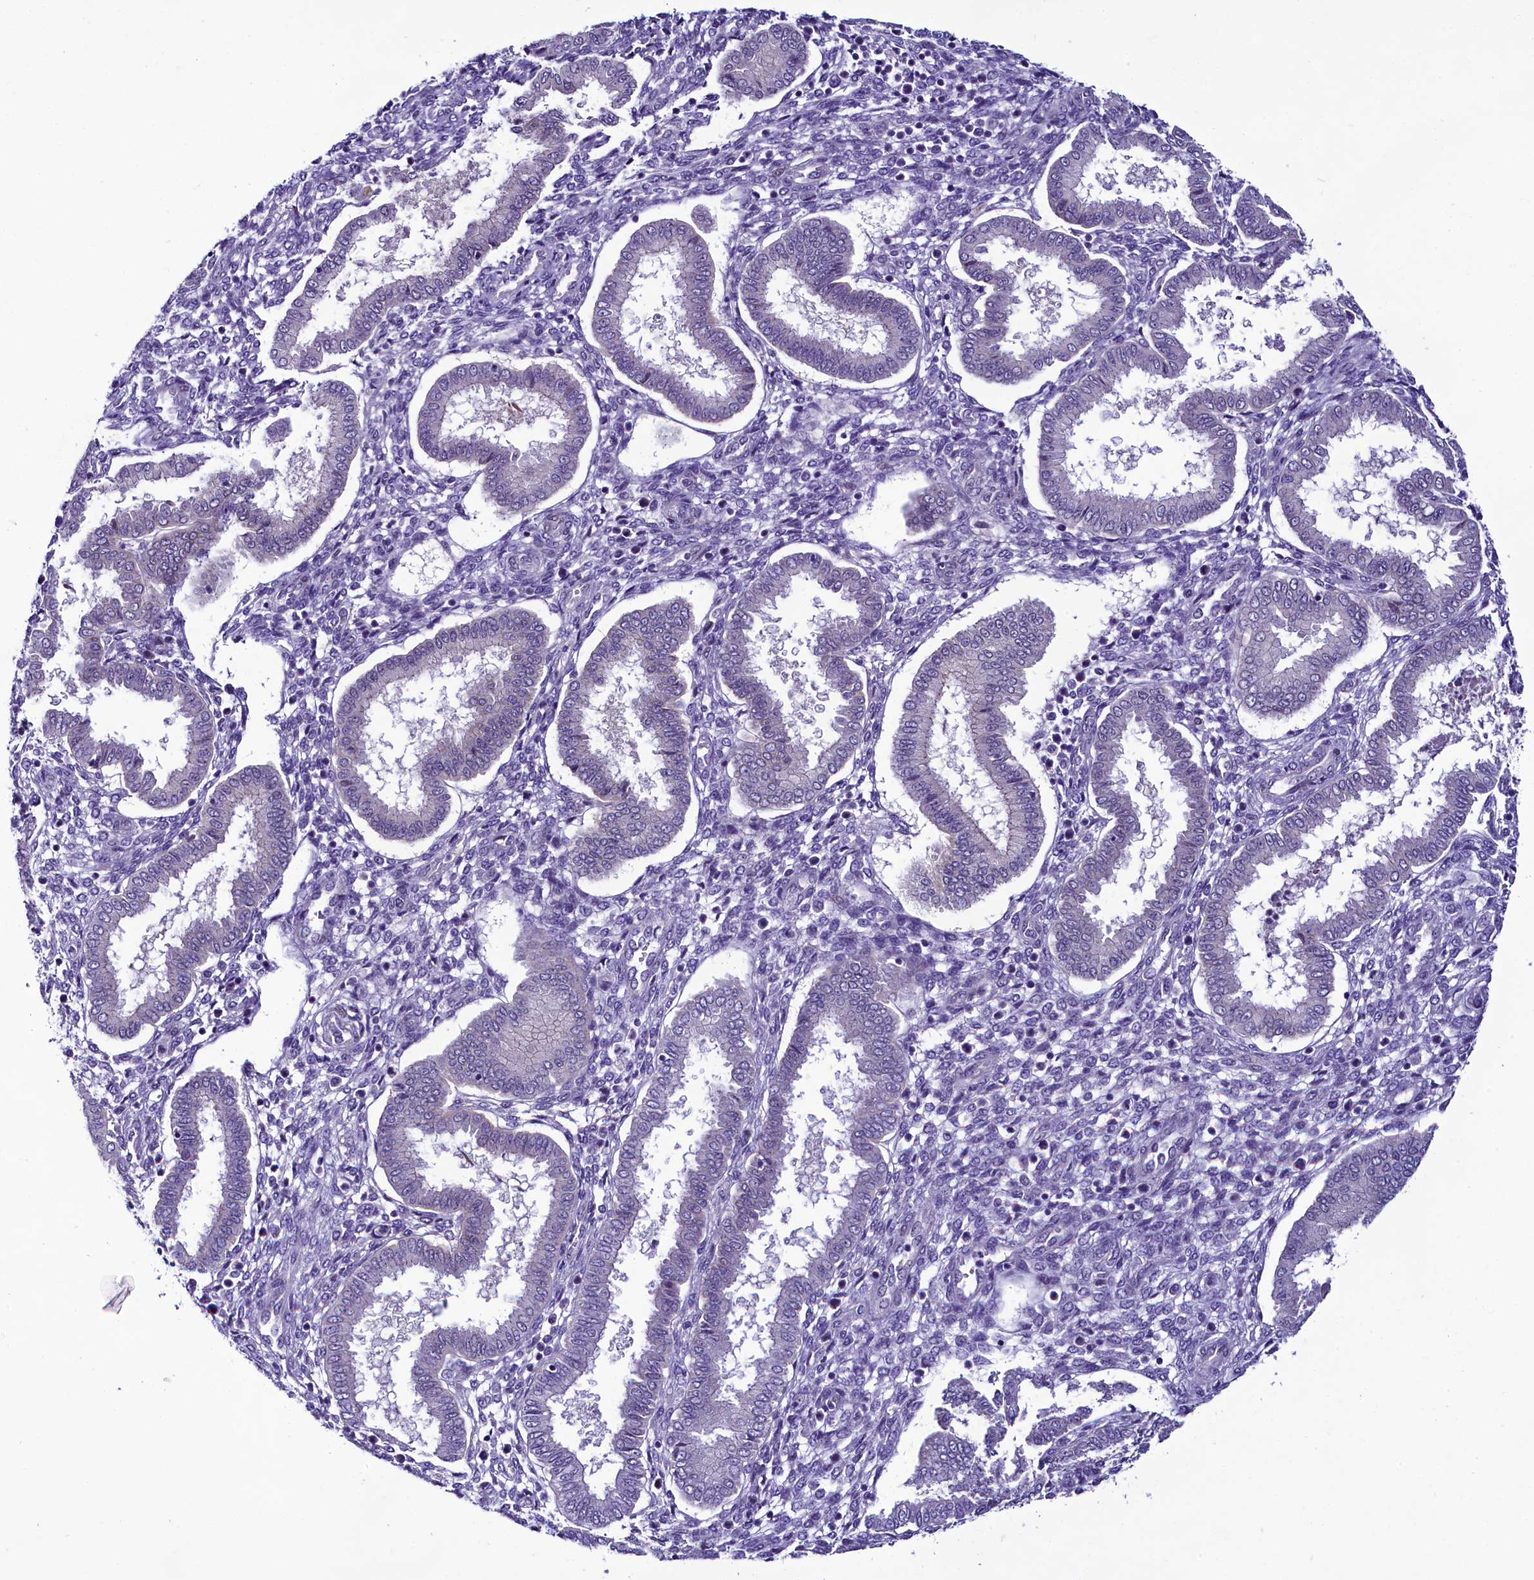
{"staining": {"intensity": "weak", "quantity": "<25%", "location": "nuclear"}, "tissue": "endometrium", "cell_type": "Cells in endometrial stroma", "image_type": "normal", "snomed": [{"axis": "morphology", "description": "Normal tissue, NOS"}, {"axis": "topography", "description": "Endometrium"}], "caption": "Immunohistochemistry (IHC) micrograph of normal endometrium: endometrium stained with DAB (3,3'-diaminobenzidine) shows no significant protein expression in cells in endometrial stroma. (DAB immunohistochemistry (IHC) with hematoxylin counter stain).", "gene": "CCDC106", "patient": {"sex": "female", "age": 24}}